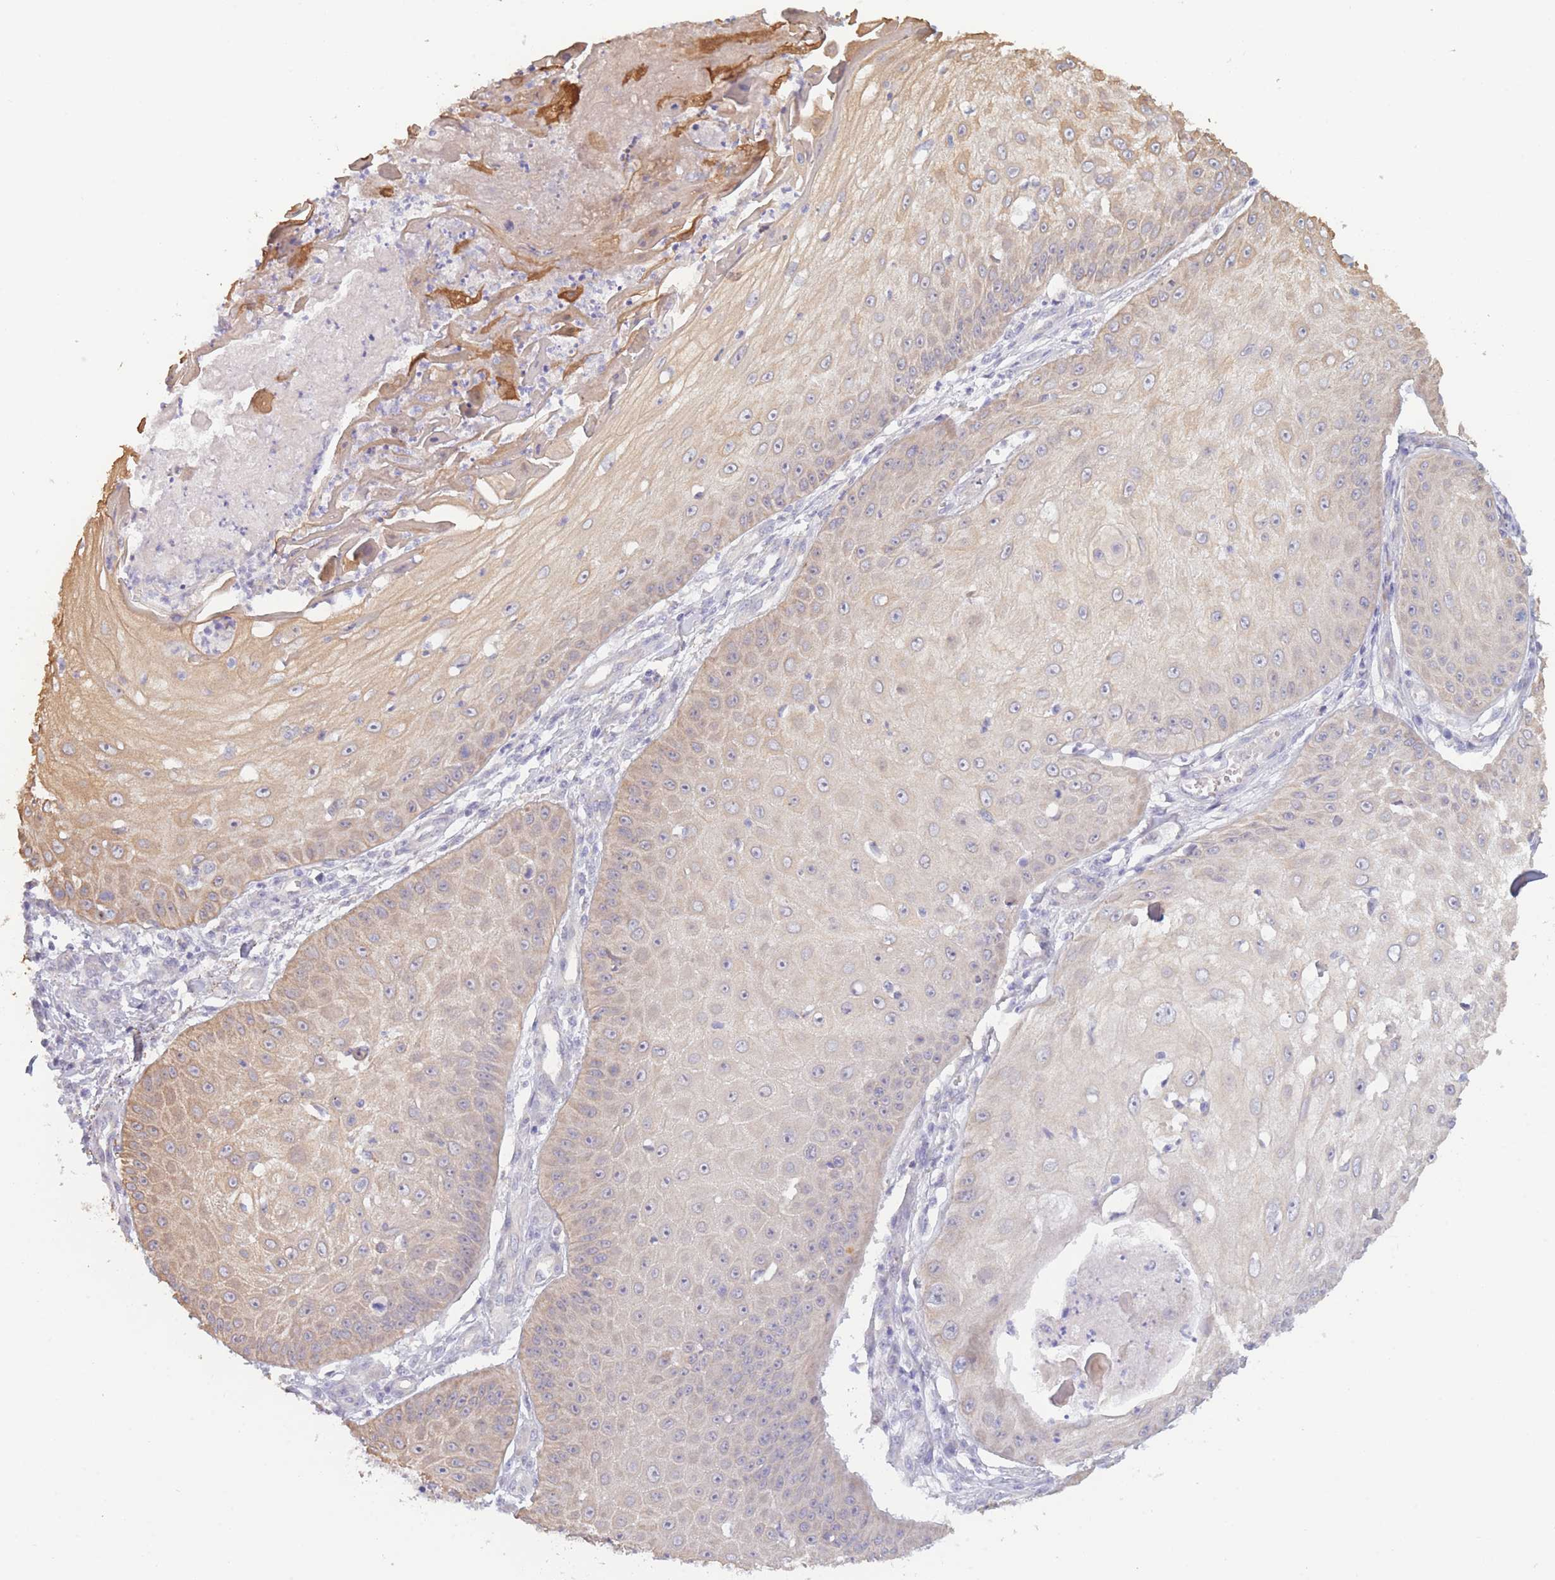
{"staining": {"intensity": "moderate", "quantity": "25%-75%", "location": "cytoplasmic/membranous"}, "tissue": "skin cancer", "cell_type": "Tumor cells", "image_type": "cancer", "snomed": [{"axis": "morphology", "description": "Squamous cell carcinoma, NOS"}, {"axis": "topography", "description": "Skin"}], "caption": "This histopathology image exhibits skin cancer stained with immunohistochemistry (IHC) to label a protein in brown. The cytoplasmic/membranous of tumor cells show moderate positivity for the protein. Nuclei are counter-stained blue.", "gene": "FAM227B", "patient": {"sex": "male", "age": 70}}